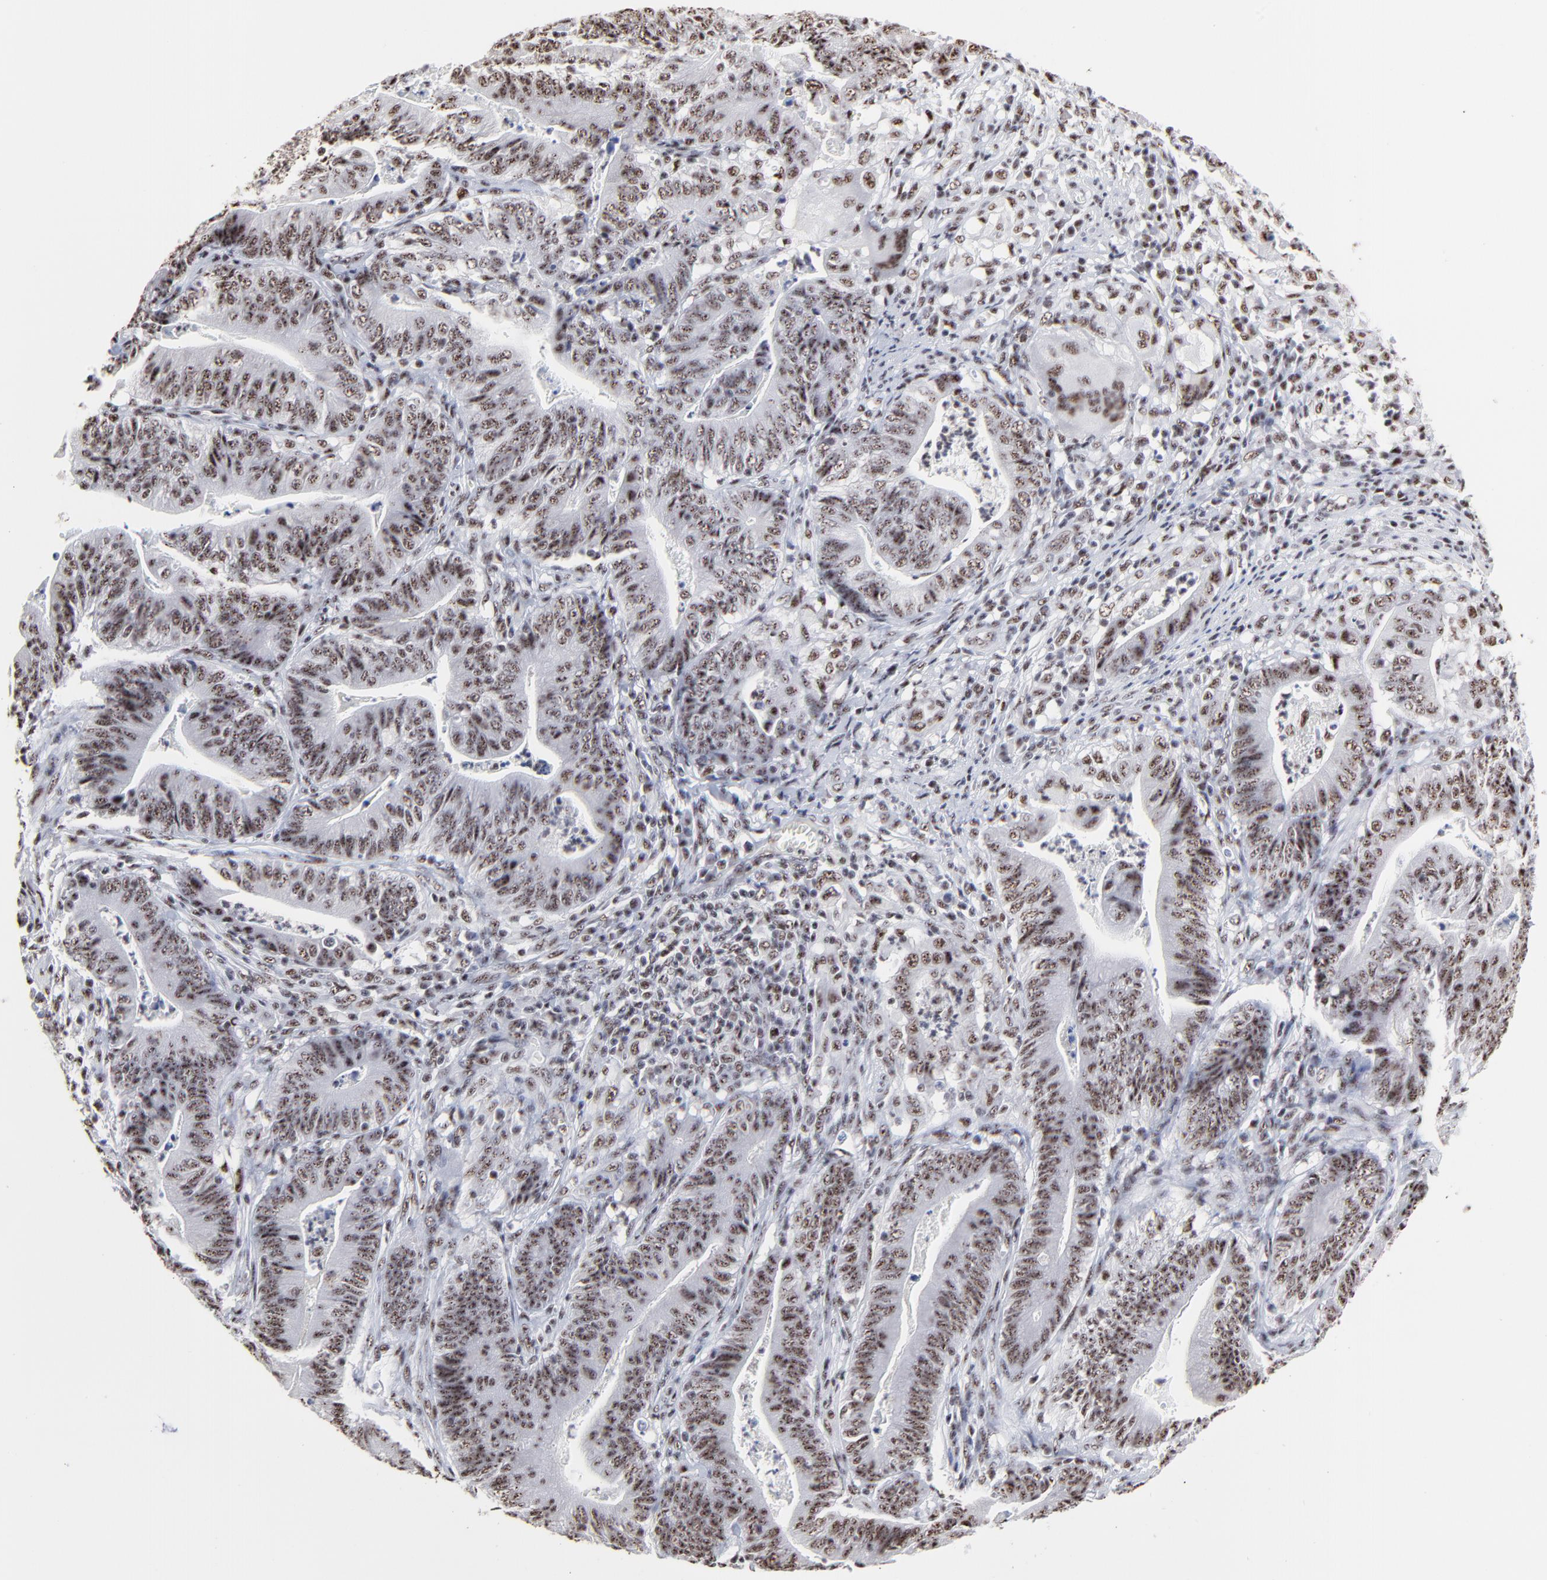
{"staining": {"intensity": "weak", "quantity": ">75%", "location": "nuclear"}, "tissue": "stomach cancer", "cell_type": "Tumor cells", "image_type": "cancer", "snomed": [{"axis": "morphology", "description": "Adenocarcinoma, NOS"}, {"axis": "topography", "description": "Stomach, lower"}], "caption": "Immunohistochemistry (IHC) (DAB (3,3'-diaminobenzidine)) staining of human stomach cancer (adenocarcinoma) displays weak nuclear protein expression in approximately >75% of tumor cells.", "gene": "MBD4", "patient": {"sex": "female", "age": 86}}